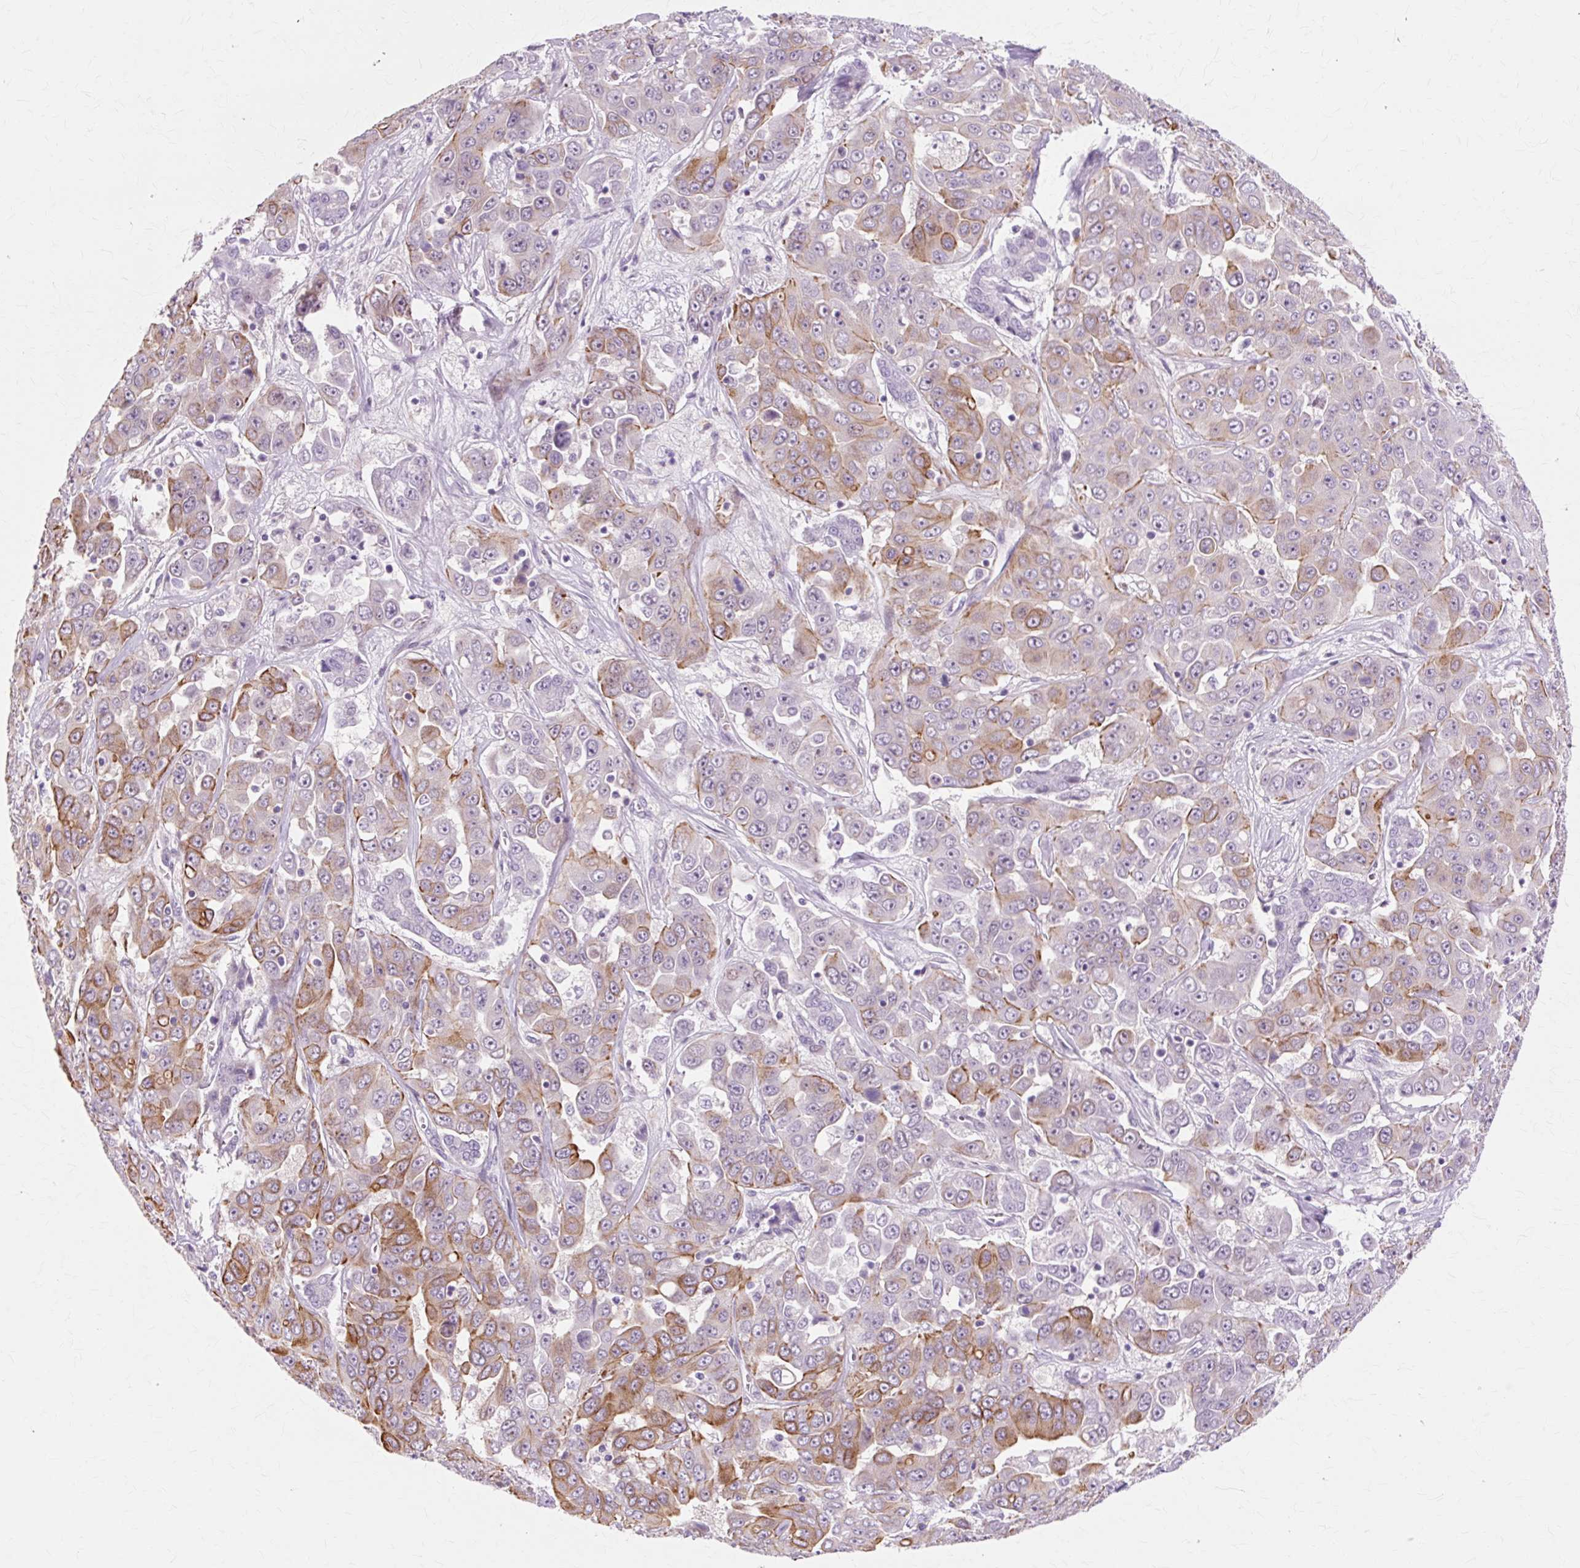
{"staining": {"intensity": "moderate", "quantity": "25%-75%", "location": "cytoplasmic/membranous"}, "tissue": "liver cancer", "cell_type": "Tumor cells", "image_type": "cancer", "snomed": [{"axis": "morphology", "description": "Cholangiocarcinoma"}, {"axis": "topography", "description": "Liver"}], "caption": "Immunohistochemical staining of liver cholangiocarcinoma reveals medium levels of moderate cytoplasmic/membranous expression in approximately 25%-75% of tumor cells.", "gene": "IRX2", "patient": {"sex": "female", "age": 52}}